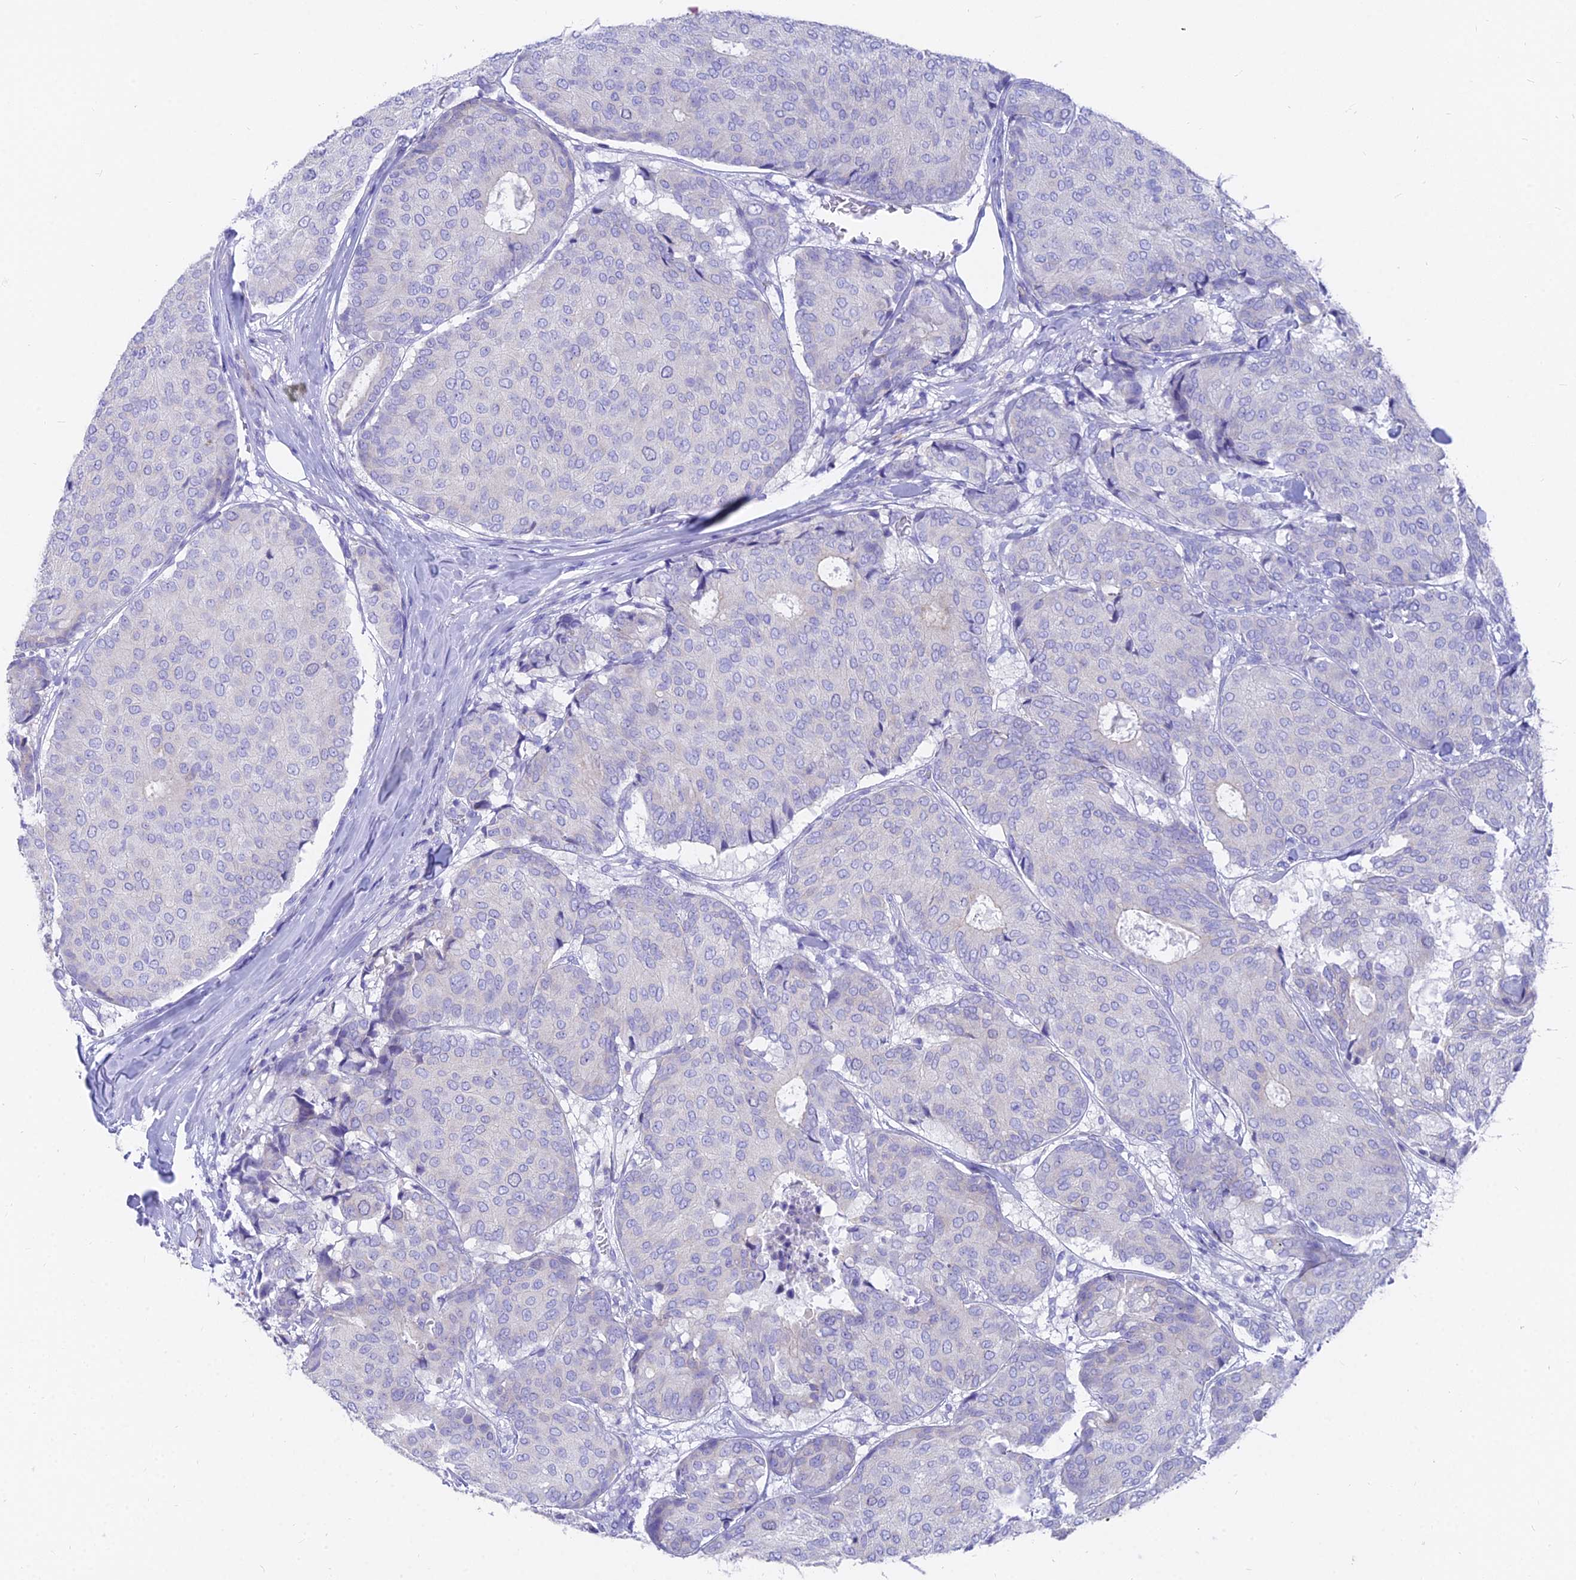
{"staining": {"intensity": "negative", "quantity": "none", "location": "none"}, "tissue": "breast cancer", "cell_type": "Tumor cells", "image_type": "cancer", "snomed": [{"axis": "morphology", "description": "Duct carcinoma"}, {"axis": "topography", "description": "Breast"}], "caption": "The immunohistochemistry micrograph has no significant expression in tumor cells of invasive ductal carcinoma (breast) tissue.", "gene": "FAM168B", "patient": {"sex": "female", "age": 75}}